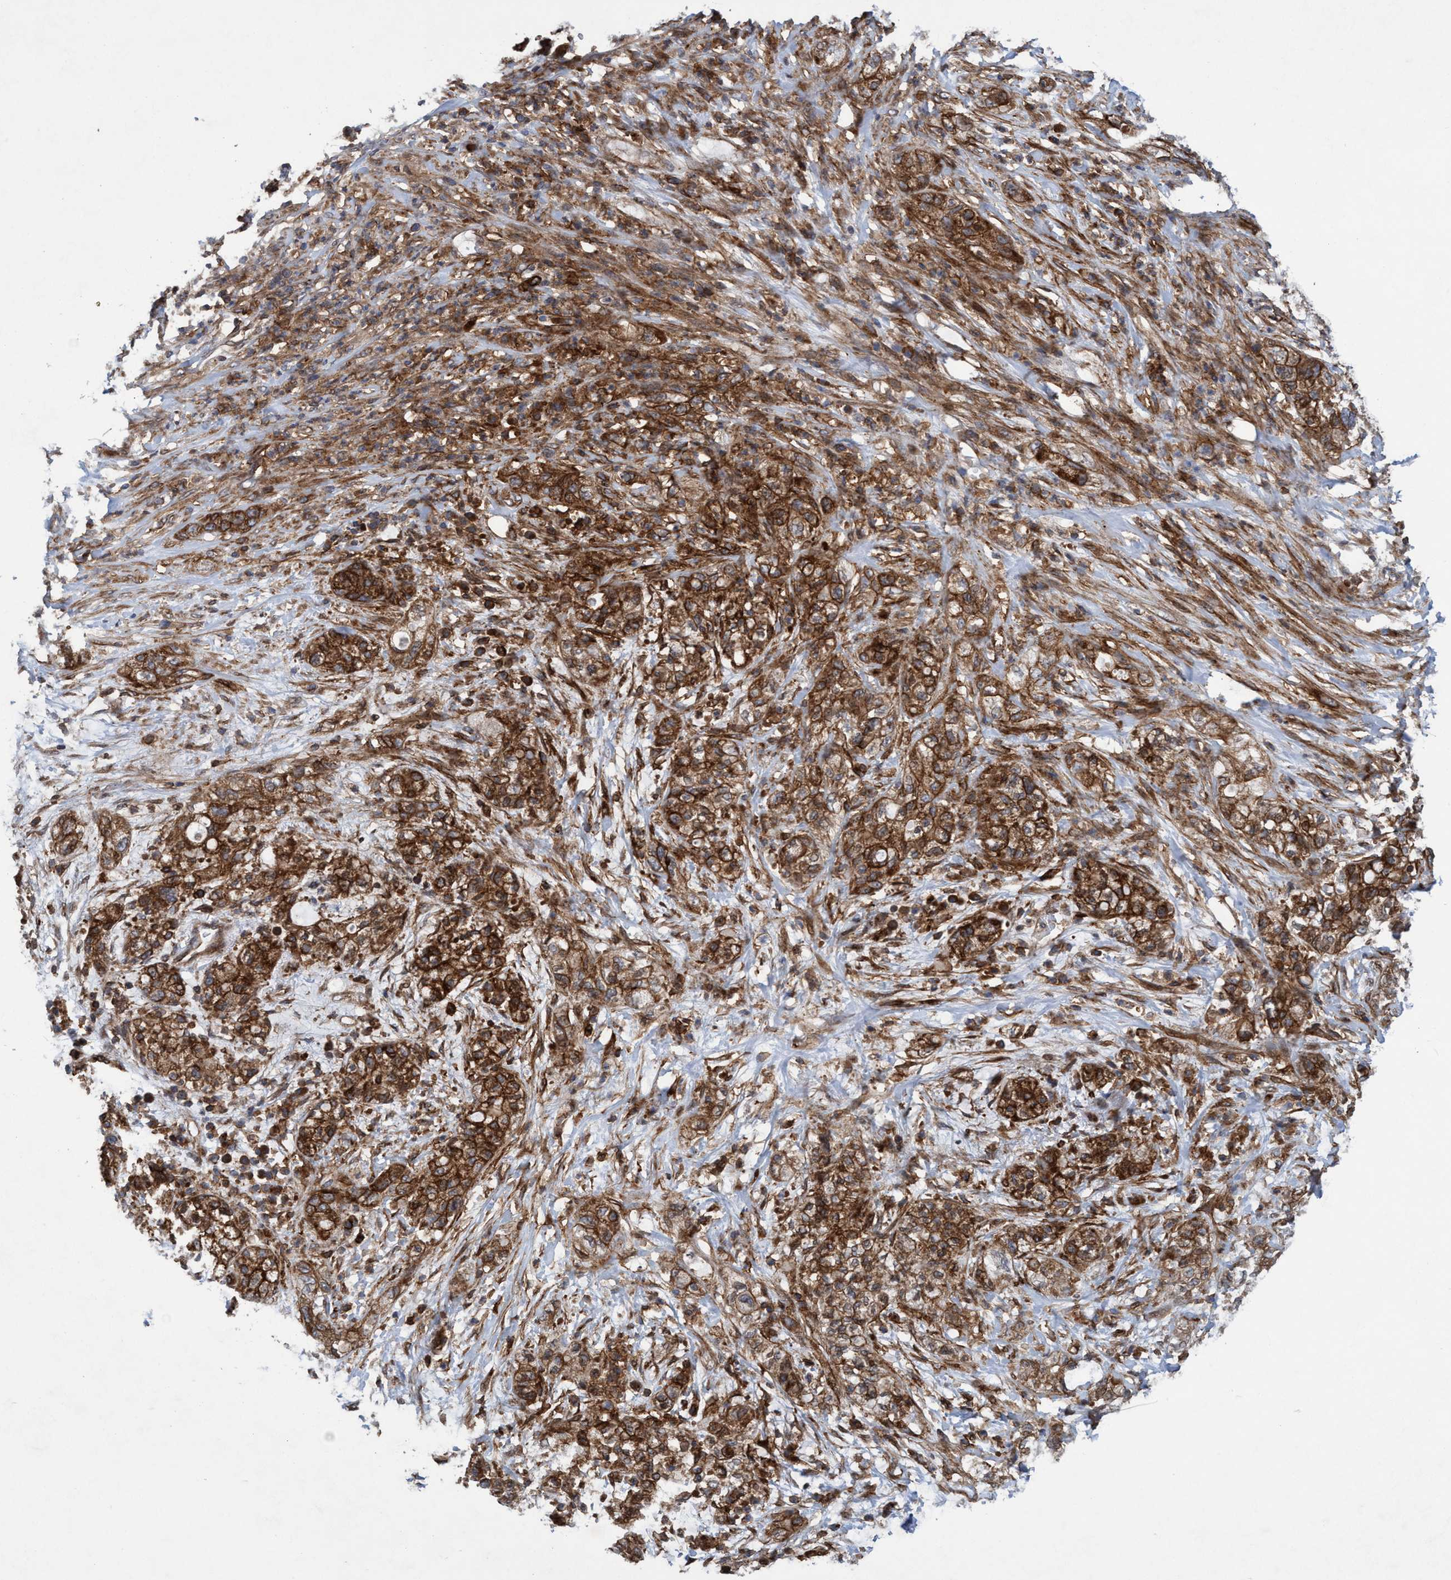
{"staining": {"intensity": "moderate", "quantity": ">75%", "location": "cytoplasmic/membranous"}, "tissue": "pancreatic cancer", "cell_type": "Tumor cells", "image_type": "cancer", "snomed": [{"axis": "morphology", "description": "Adenocarcinoma, NOS"}, {"axis": "topography", "description": "Pancreas"}], "caption": "Moderate cytoplasmic/membranous expression for a protein is appreciated in approximately >75% of tumor cells of pancreatic cancer (adenocarcinoma) using IHC.", "gene": "SLC16A3", "patient": {"sex": "female", "age": 78}}